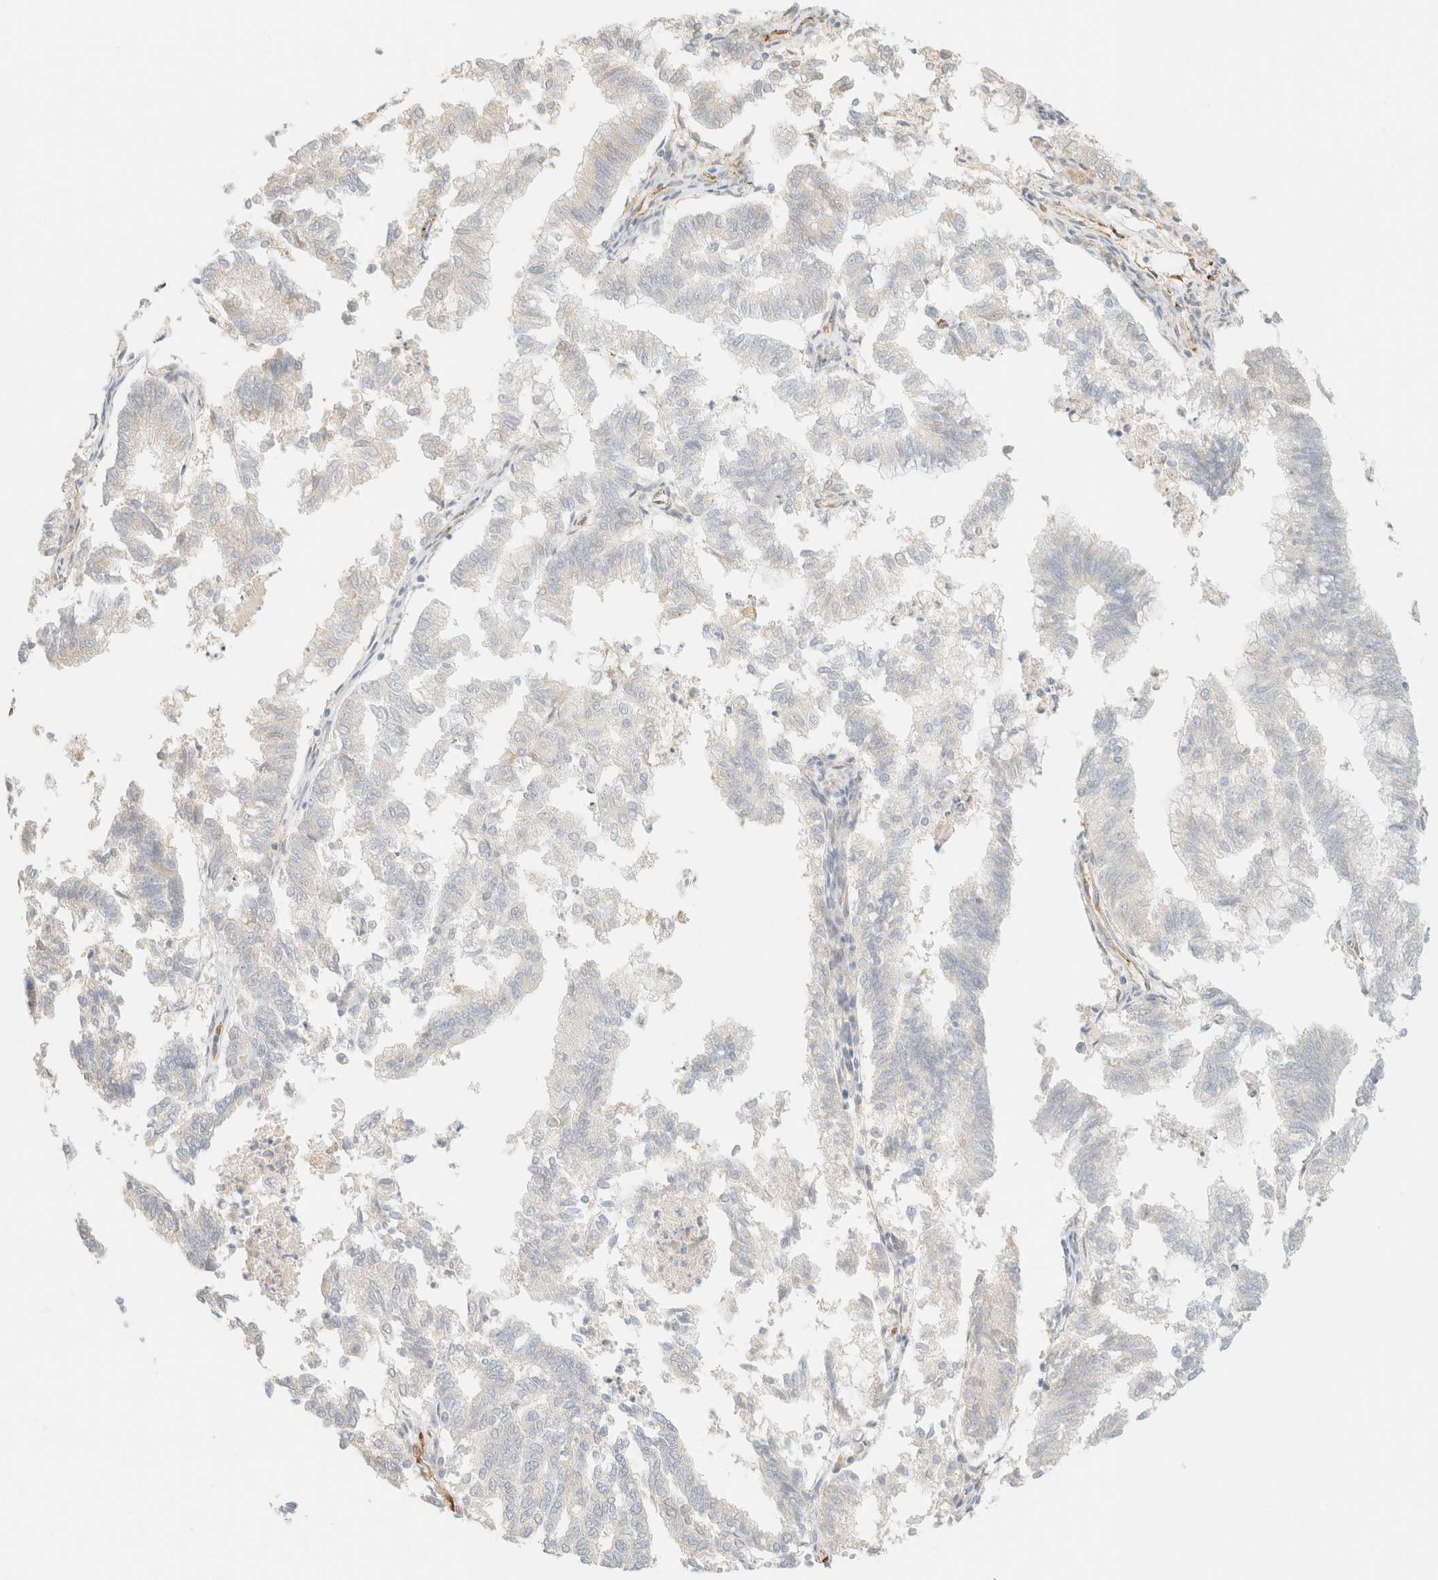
{"staining": {"intensity": "negative", "quantity": "none", "location": "none"}, "tissue": "endometrial cancer", "cell_type": "Tumor cells", "image_type": "cancer", "snomed": [{"axis": "morphology", "description": "Necrosis, NOS"}, {"axis": "morphology", "description": "Adenocarcinoma, NOS"}, {"axis": "topography", "description": "Endometrium"}], "caption": "Immunohistochemistry photomicrograph of neoplastic tissue: endometrial cancer stained with DAB (3,3'-diaminobenzidine) shows no significant protein staining in tumor cells.", "gene": "SPARCL1", "patient": {"sex": "female", "age": 79}}